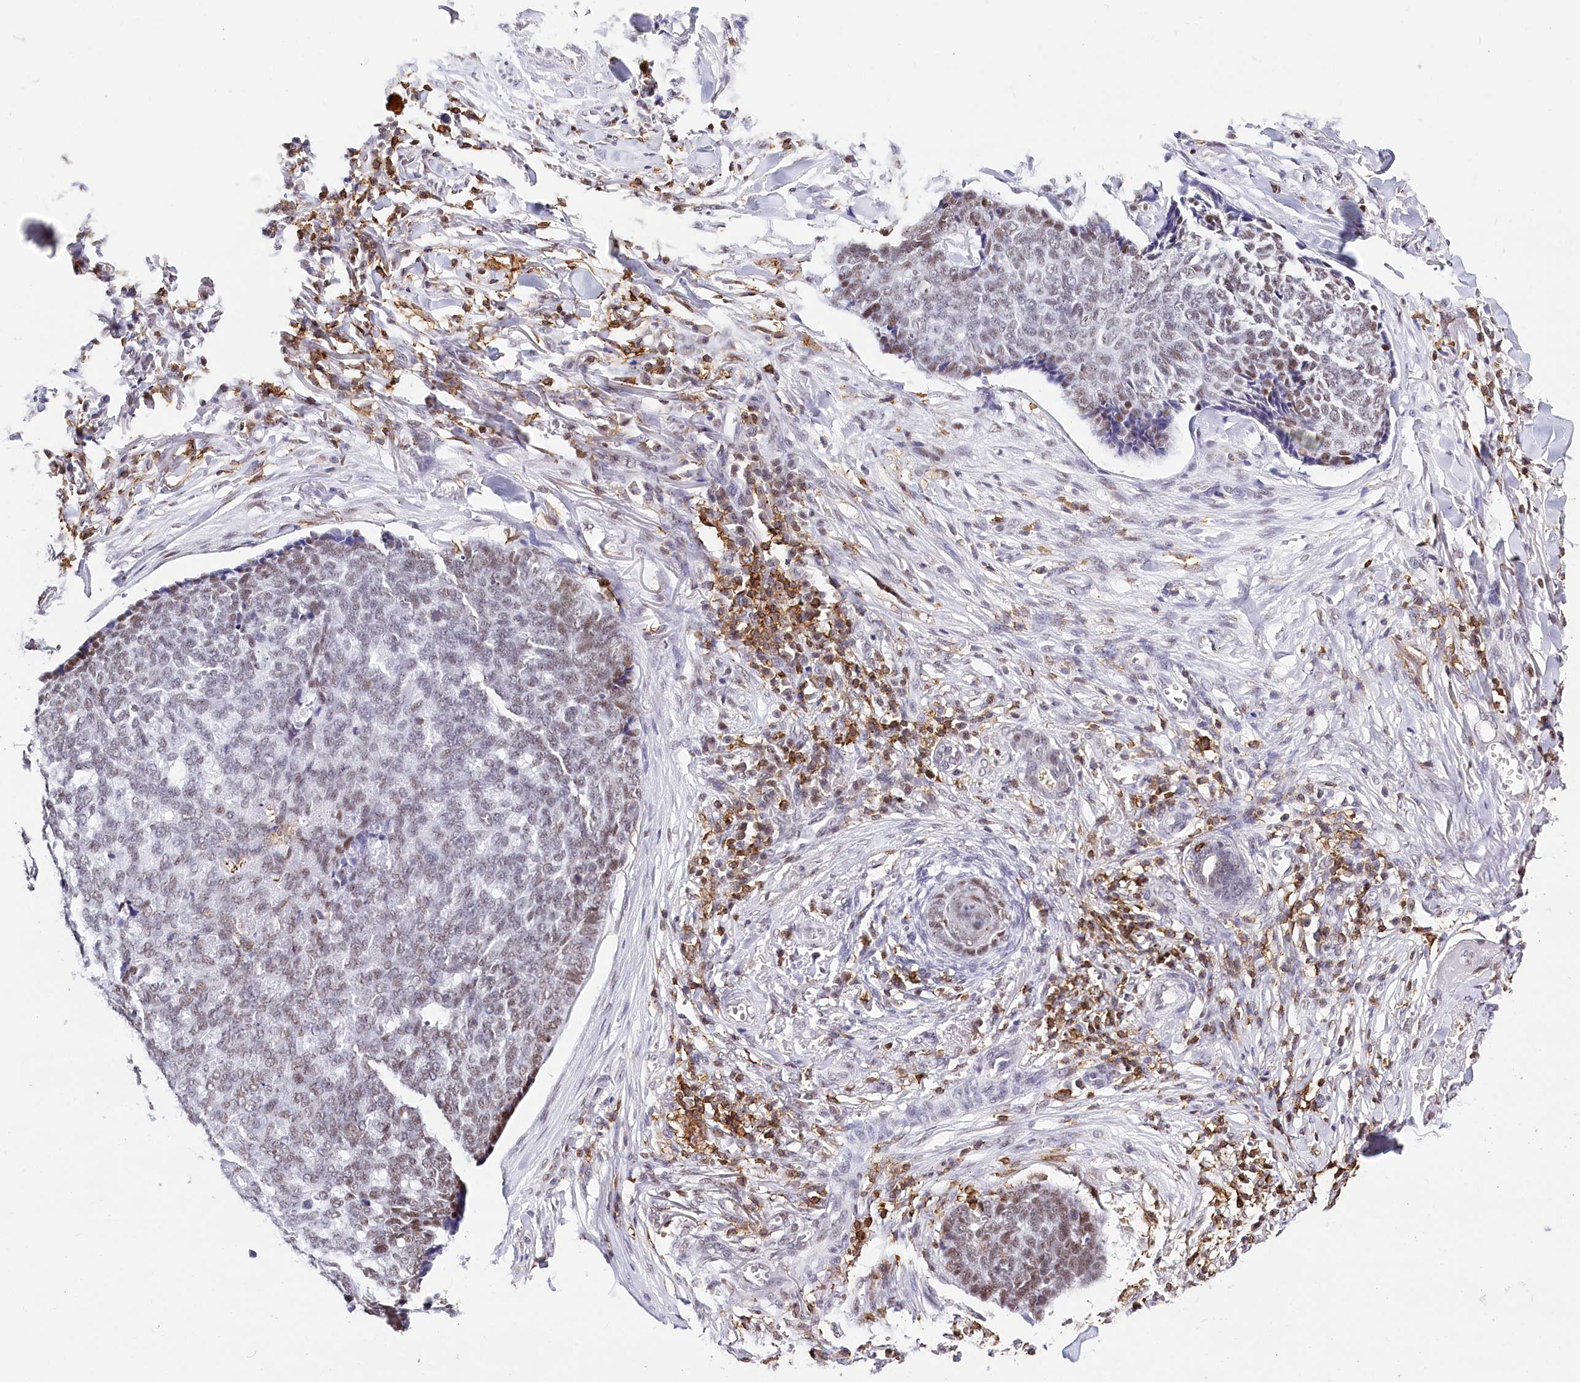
{"staining": {"intensity": "weak", "quantity": "<25%", "location": "nuclear"}, "tissue": "skin cancer", "cell_type": "Tumor cells", "image_type": "cancer", "snomed": [{"axis": "morphology", "description": "Basal cell carcinoma"}, {"axis": "topography", "description": "Skin"}], "caption": "The histopathology image exhibits no staining of tumor cells in skin basal cell carcinoma. Nuclei are stained in blue.", "gene": "BARD1", "patient": {"sex": "male", "age": 84}}